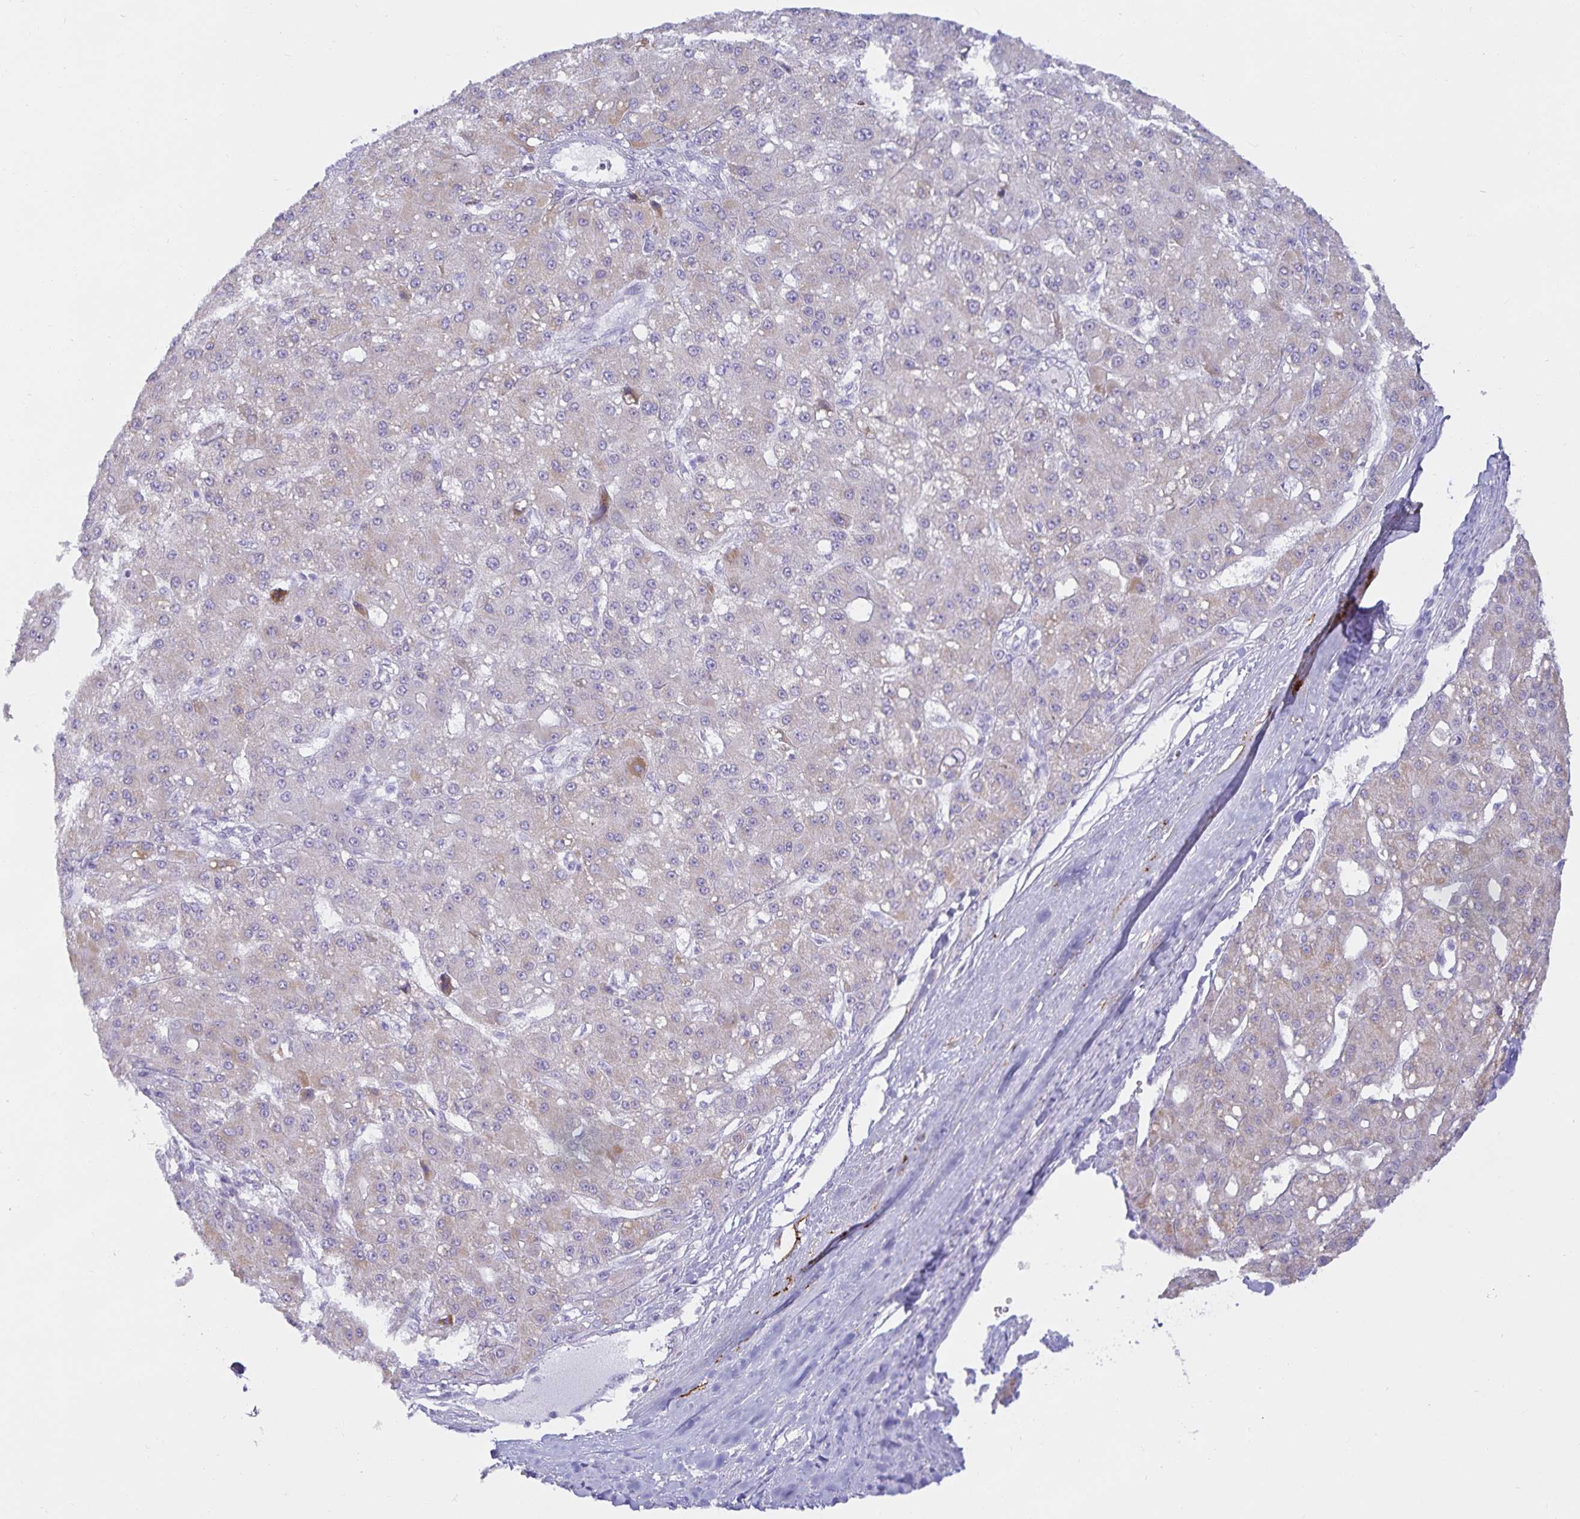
{"staining": {"intensity": "negative", "quantity": "none", "location": "none"}, "tissue": "liver cancer", "cell_type": "Tumor cells", "image_type": "cancer", "snomed": [{"axis": "morphology", "description": "Carcinoma, Hepatocellular, NOS"}, {"axis": "topography", "description": "Liver"}], "caption": "Tumor cells show no significant protein positivity in hepatocellular carcinoma (liver). (Immunohistochemistry, brightfield microscopy, high magnification).", "gene": "MON2", "patient": {"sex": "male", "age": 67}}